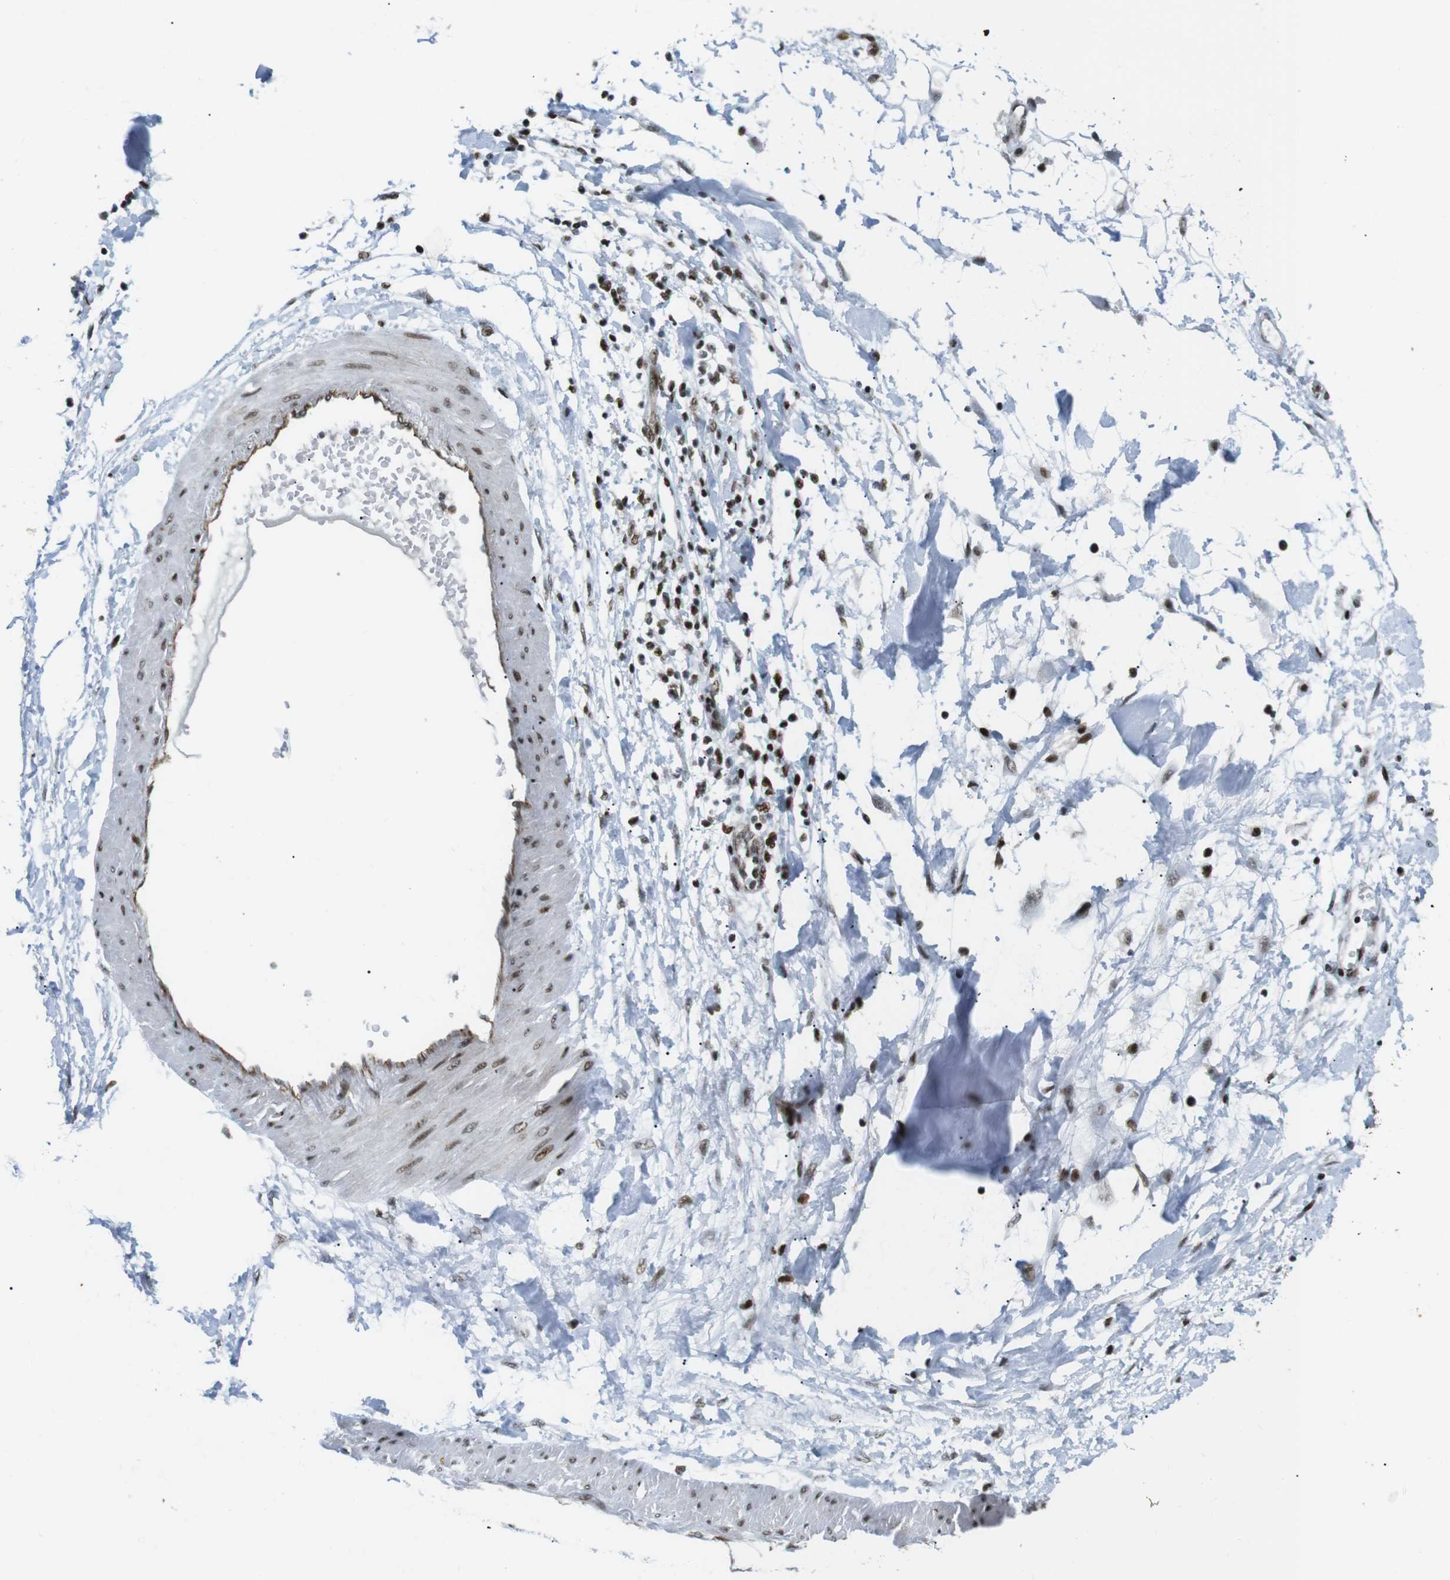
{"staining": {"intensity": "moderate", "quantity": ">75%", "location": "nuclear"}, "tissue": "adipose tissue", "cell_type": "Adipocytes", "image_type": "normal", "snomed": [{"axis": "morphology", "description": "Normal tissue, NOS"}, {"axis": "morphology", "description": "Squamous cell carcinoma, NOS"}, {"axis": "topography", "description": "Skin"}, {"axis": "topography", "description": "Peripheral nerve tissue"}], "caption": "A high-resolution photomicrograph shows immunohistochemistry (IHC) staining of normal adipose tissue, which reveals moderate nuclear positivity in about >75% of adipocytes.", "gene": "ARID1A", "patient": {"sex": "male", "age": 83}}